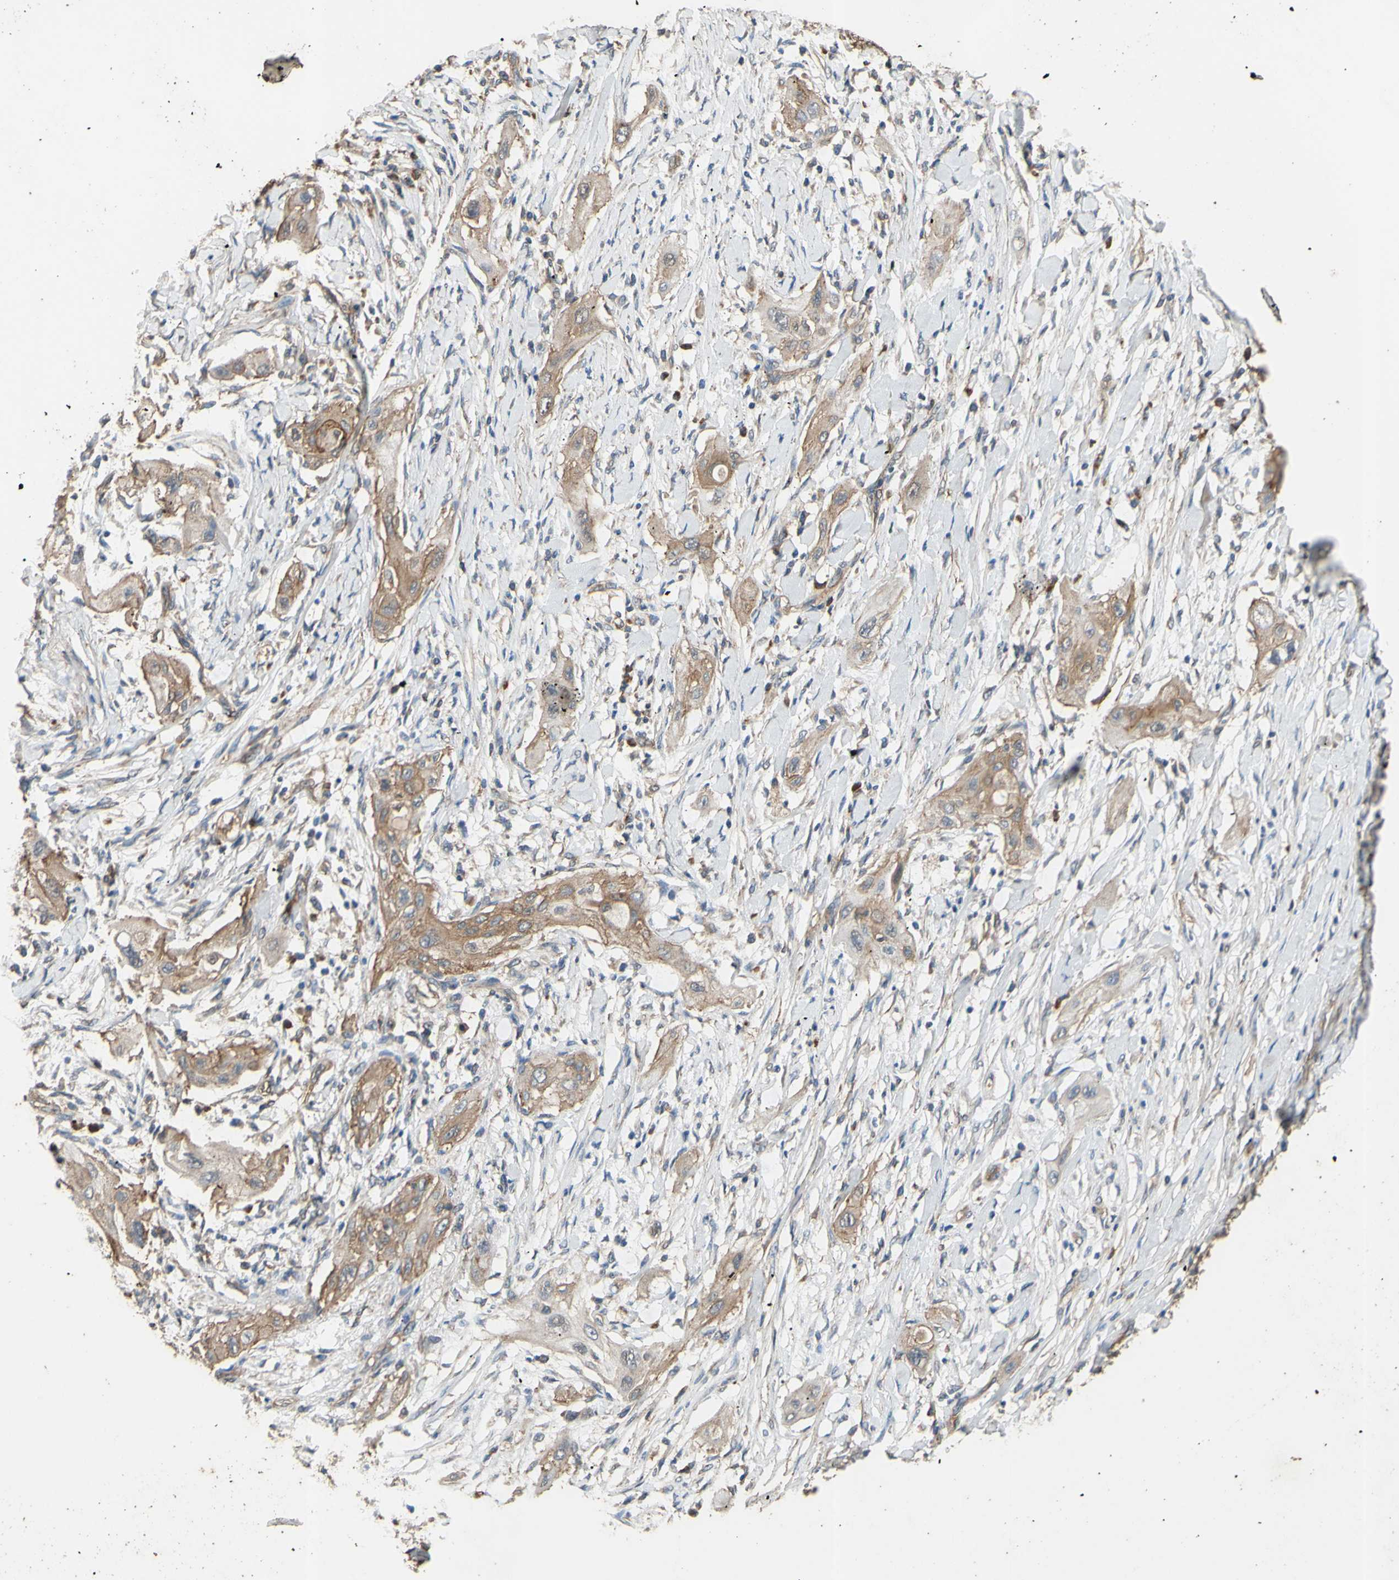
{"staining": {"intensity": "weak", "quantity": ">75%", "location": "cytoplasmic/membranous"}, "tissue": "lung cancer", "cell_type": "Tumor cells", "image_type": "cancer", "snomed": [{"axis": "morphology", "description": "Squamous cell carcinoma, NOS"}, {"axis": "topography", "description": "Lung"}], "caption": "Protein expression analysis of lung cancer demonstrates weak cytoplasmic/membranous expression in approximately >75% of tumor cells.", "gene": "CTTN", "patient": {"sex": "female", "age": 47}}